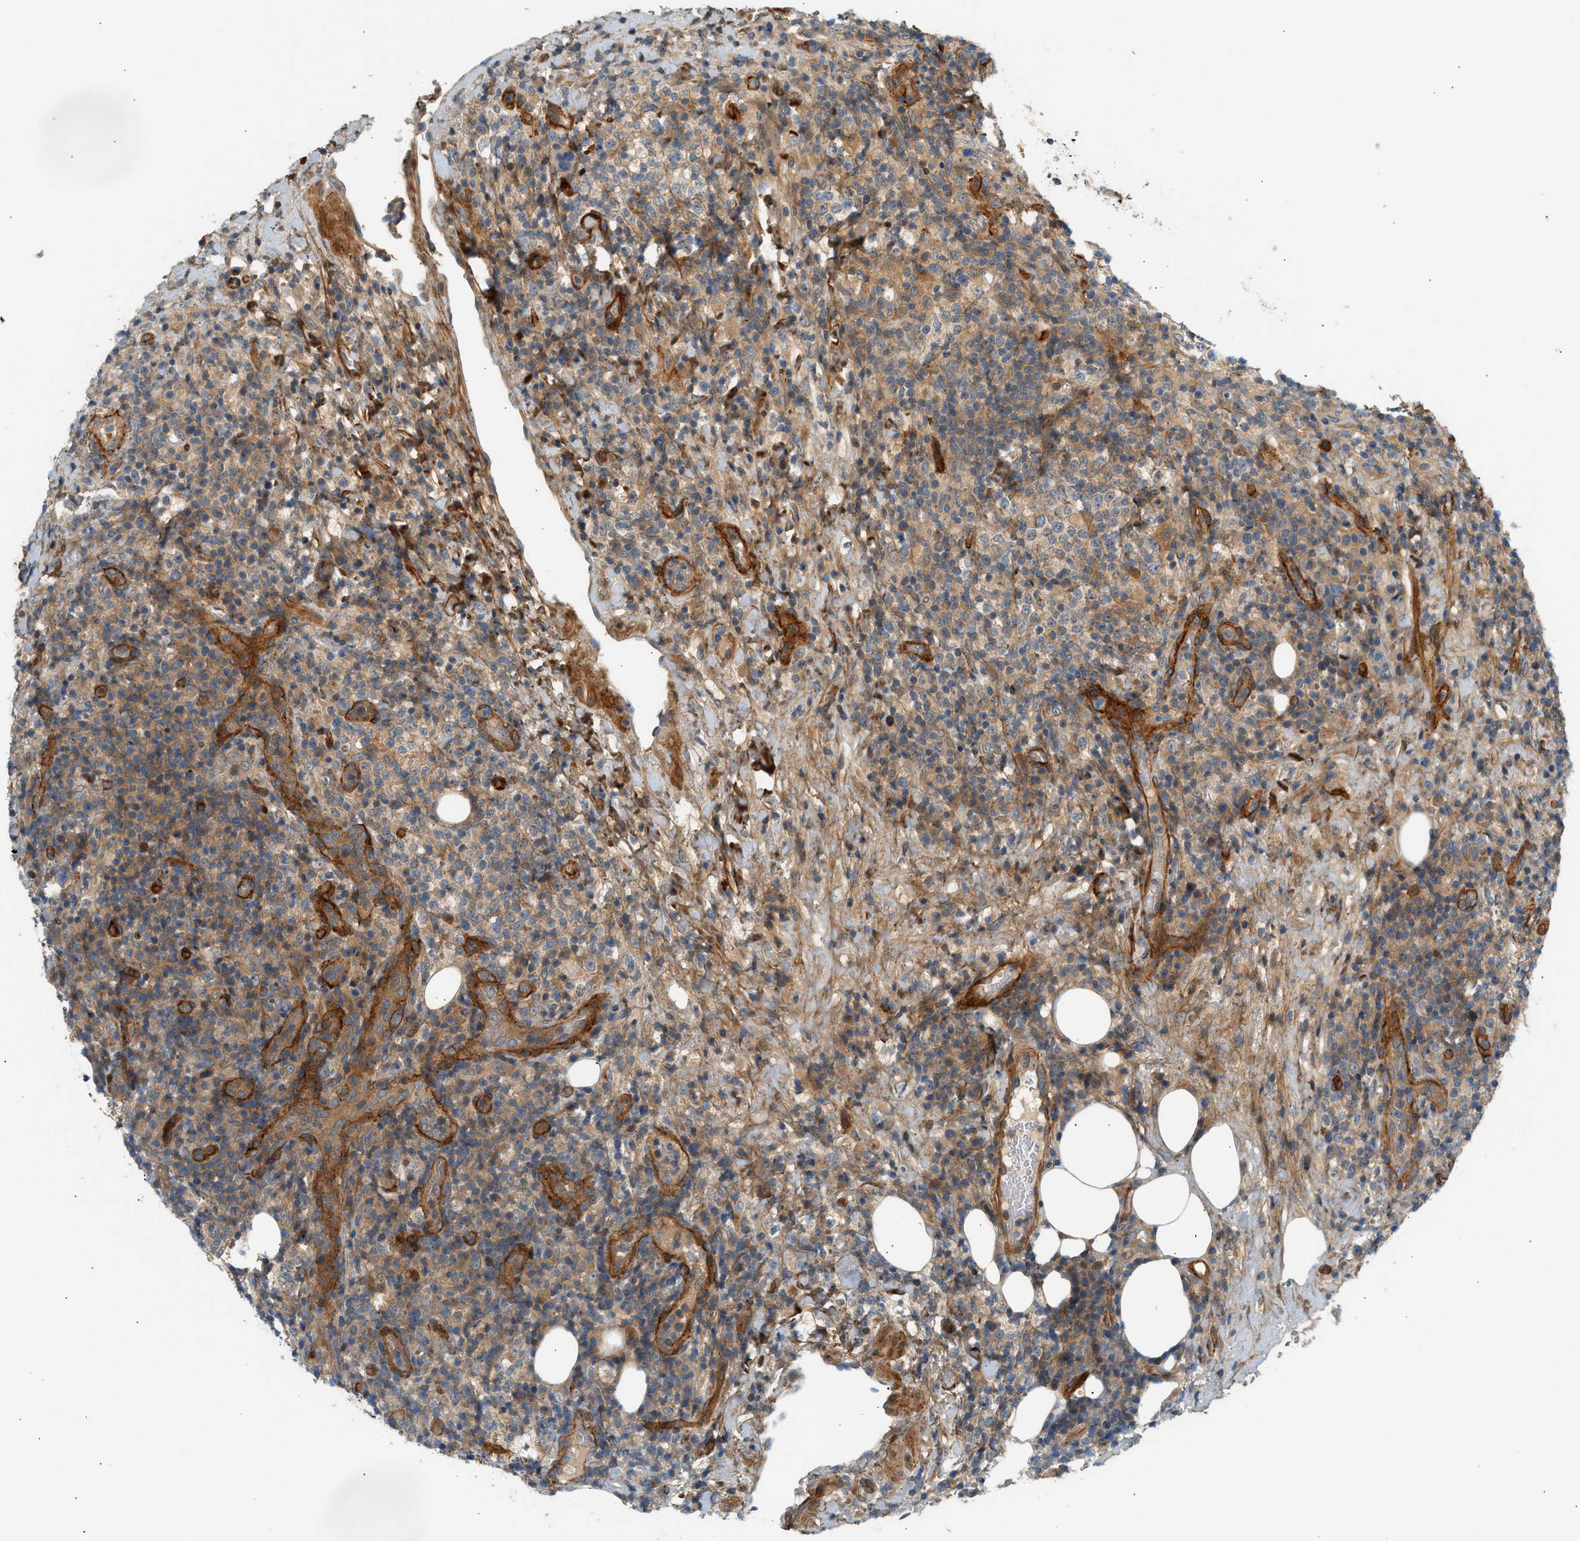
{"staining": {"intensity": "moderate", "quantity": "25%-75%", "location": "cytoplasmic/membranous"}, "tissue": "lymphoma", "cell_type": "Tumor cells", "image_type": "cancer", "snomed": [{"axis": "morphology", "description": "Malignant lymphoma, non-Hodgkin's type, High grade"}, {"axis": "topography", "description": "Lymph node"}], "caption": "IHC of human malignant lymphoma, non-Hodgkin's type (high-grade) shows medium levels of moderate cytoplasmic/membranous expression in approximately 25%-75% of tumor cells. The staining is performed using DAB (3,3'-diaminobenzidine) brown chromogen to label protein expression. The nuclei are counter-stained blue using hematoxylin.", "gene": "EDNRA", "patient": {"sex": "female", "age": 76}}